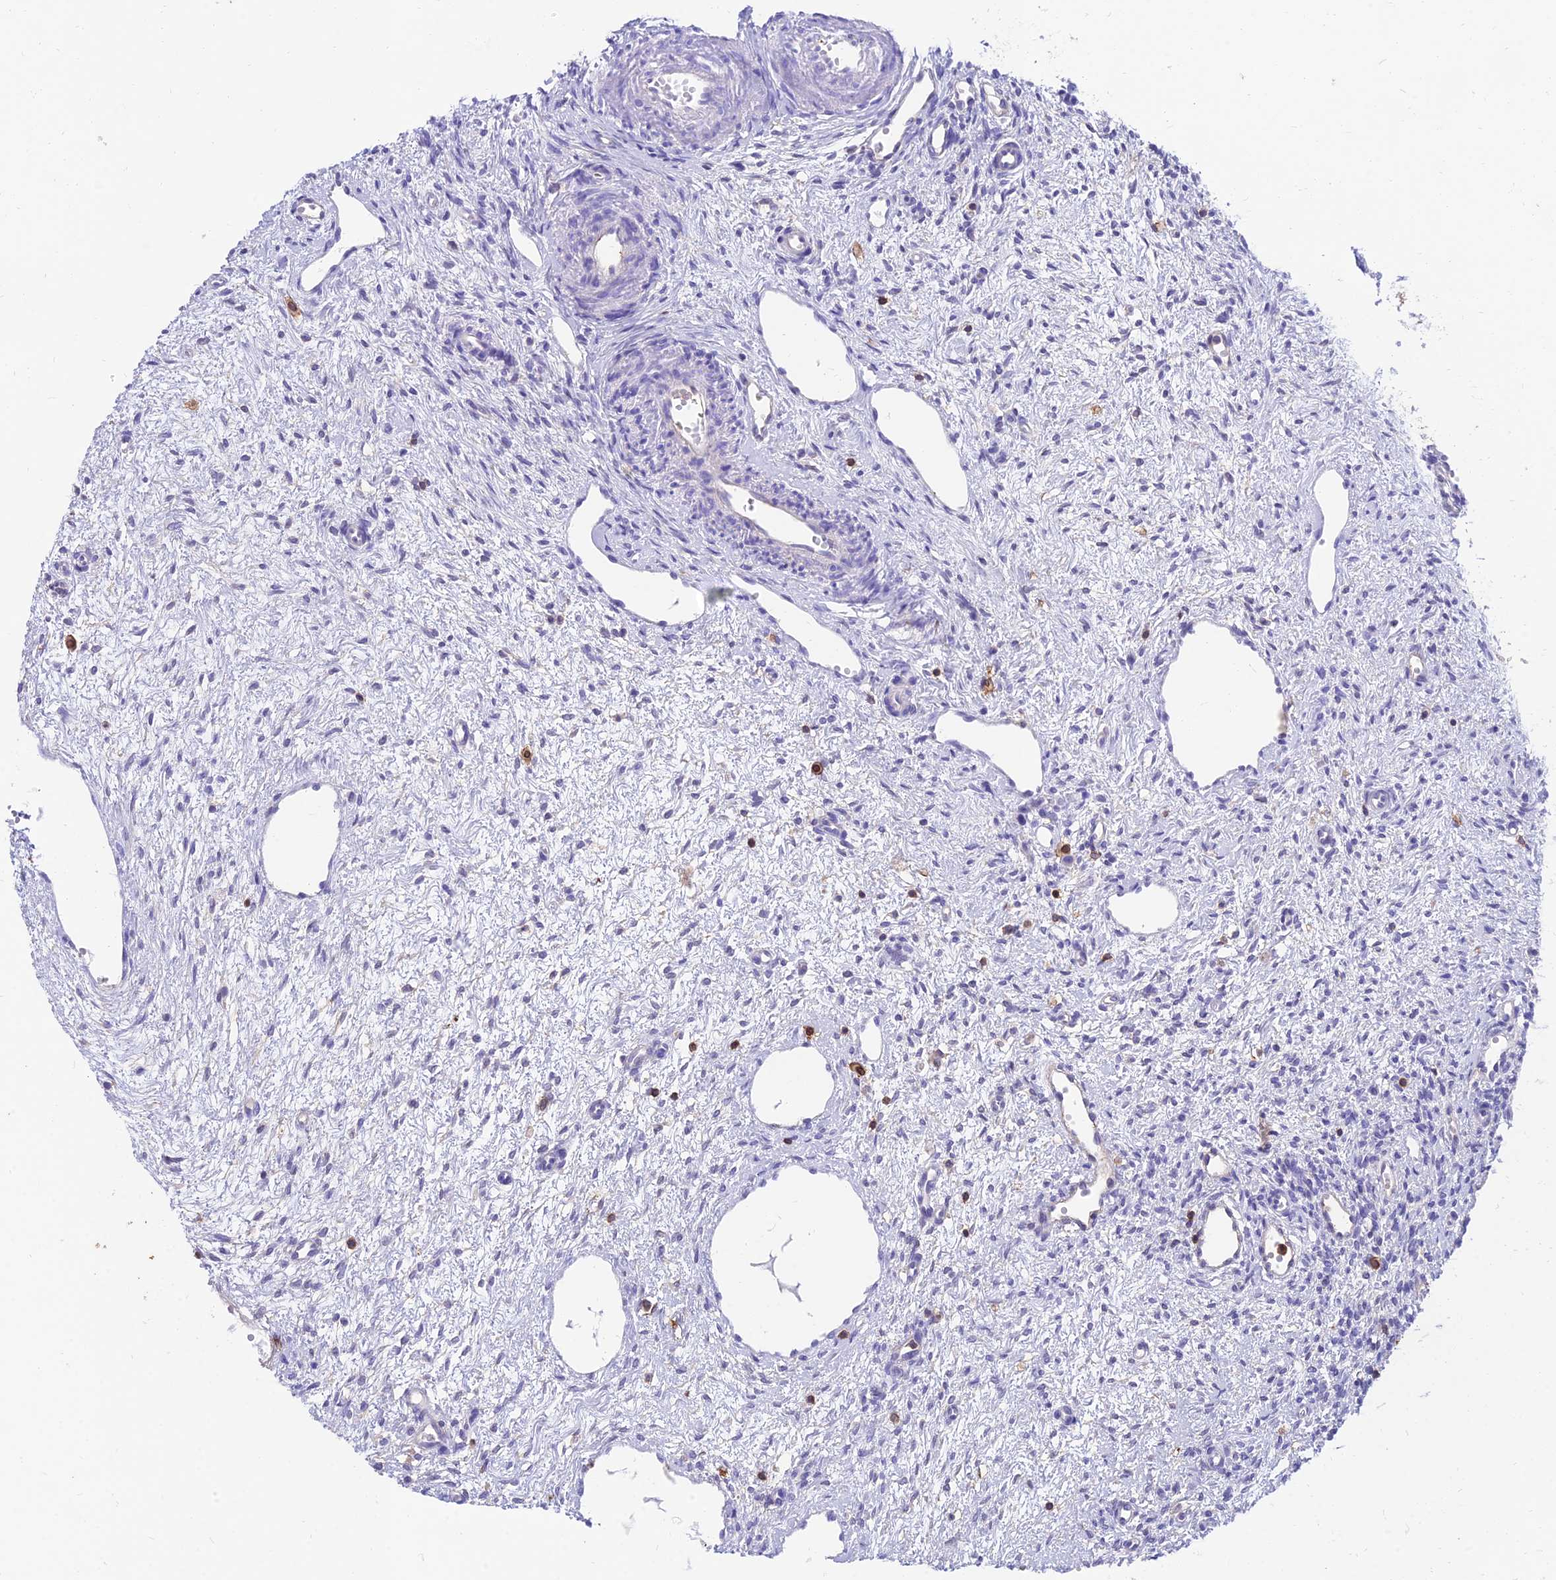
{"staining": {"intensity": "negative", "quantity": "none", "location": "none"}, "tissue": "ovary", "cell_type": "Ovarian stroma cells", "image_type": "normal", "snomed": [{"axis": "morphology", "description": "Normal tissue, NOS"}, {"axis": "topography", "description": "Ovary"}], "caption": "Immunohistochemistry (IHC) histopathology image of normal ovary: human ovary stained with DAB shows no significant protein staining in ovarian stroma cells.", "gene": "SREK1IP1", "patient": {"sex": "female", "age": 51}}